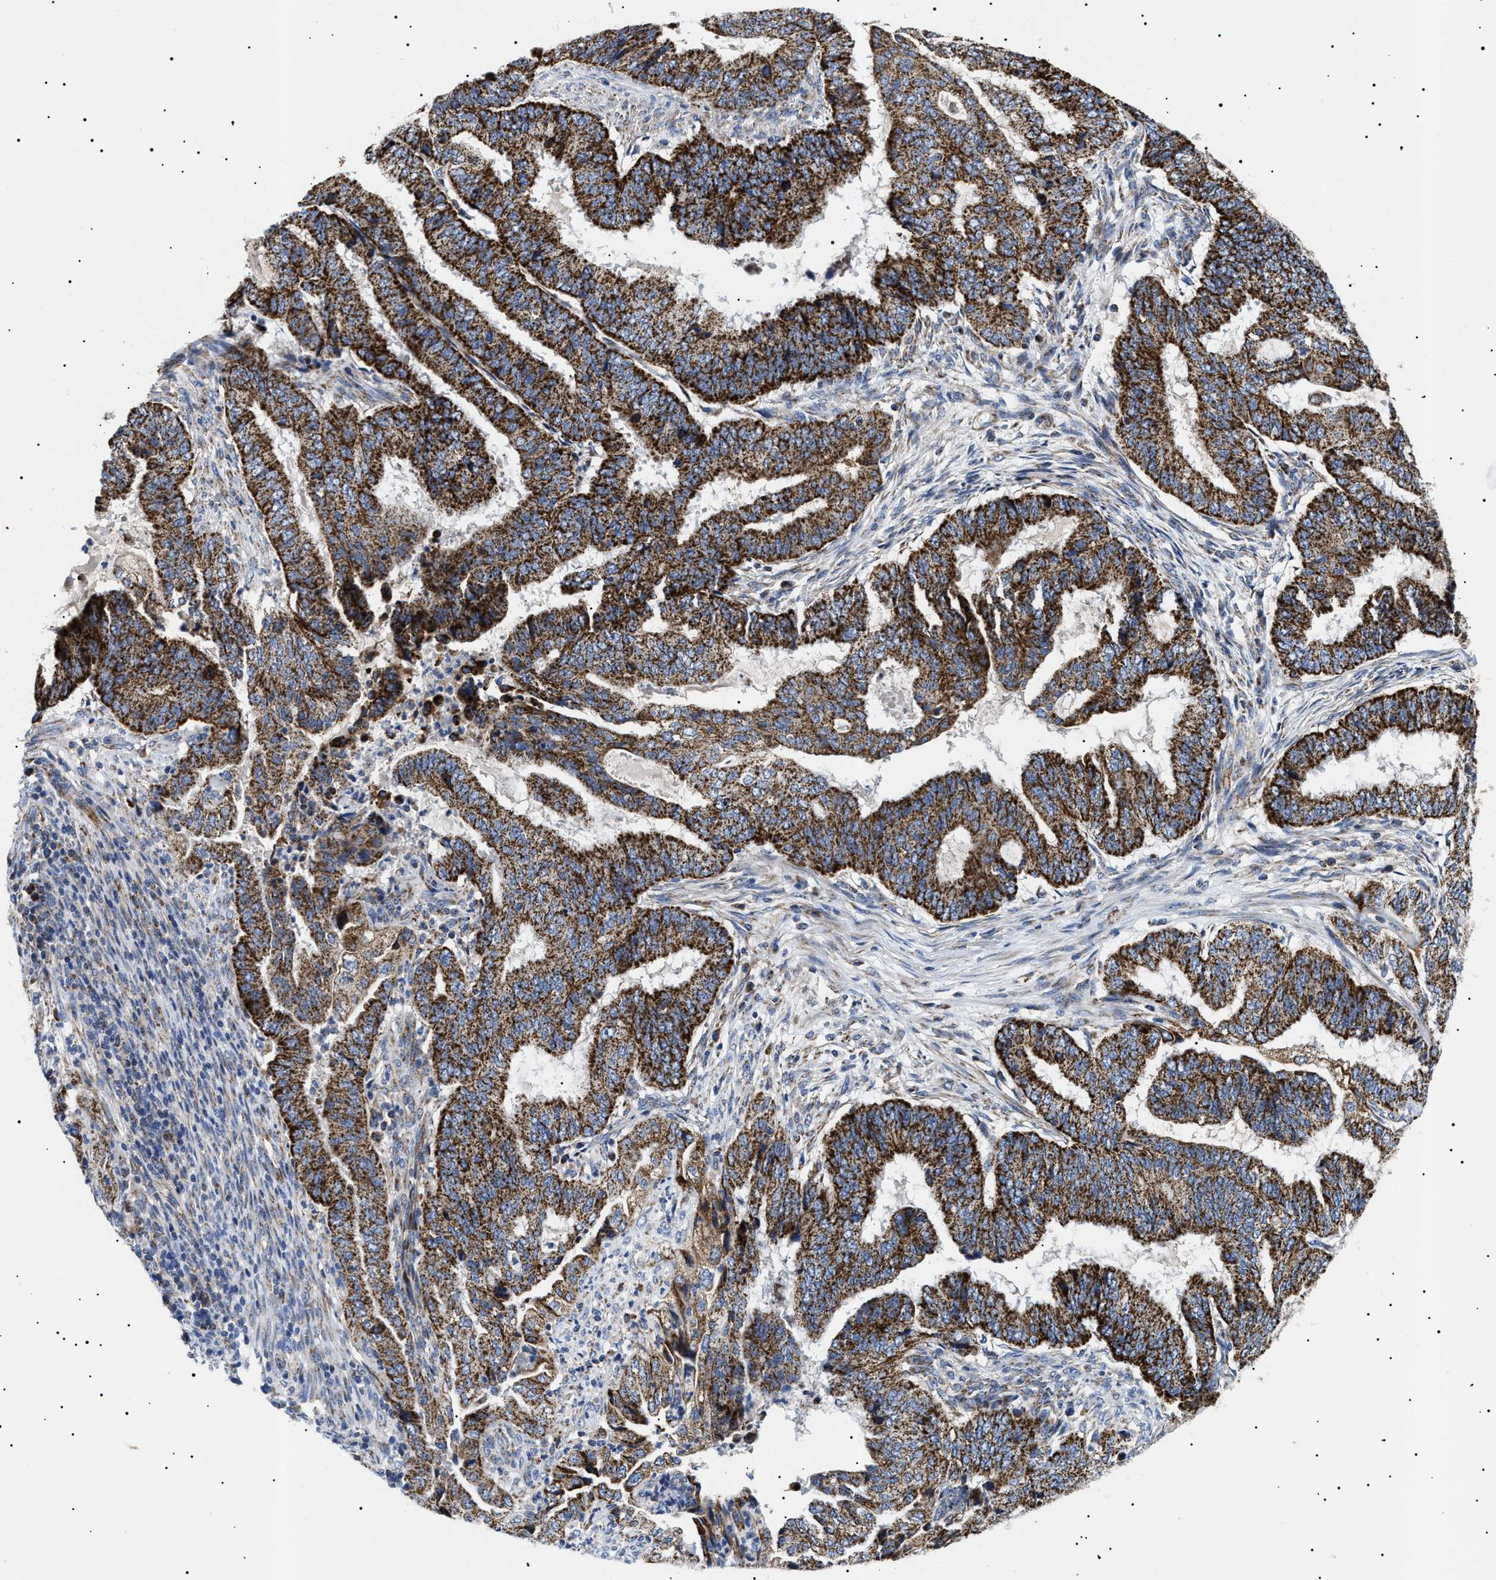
{"staining": {"intensity": "strong", "quantity": ">75%", "location": "cytoplasmic/membranous"}, "tissue": "endometrial cancer", "cell_type": "Tumor cells", "image_type": "cancer", "snomed": [{"axis": "morphology", "description": "Adenocarcinoma, NOS"}, {"axis": "topography", "description": "Endometrium"}], "caption": "This histopathology image demonstrates immunohistochemistry staining of endometrial adenocarcinoma, with high strong cytoplasmic/membranous positivity in about >75% of tumor cells.", "gene": "CHRDL2", "patient": {"sex": "female", "age": 51}}